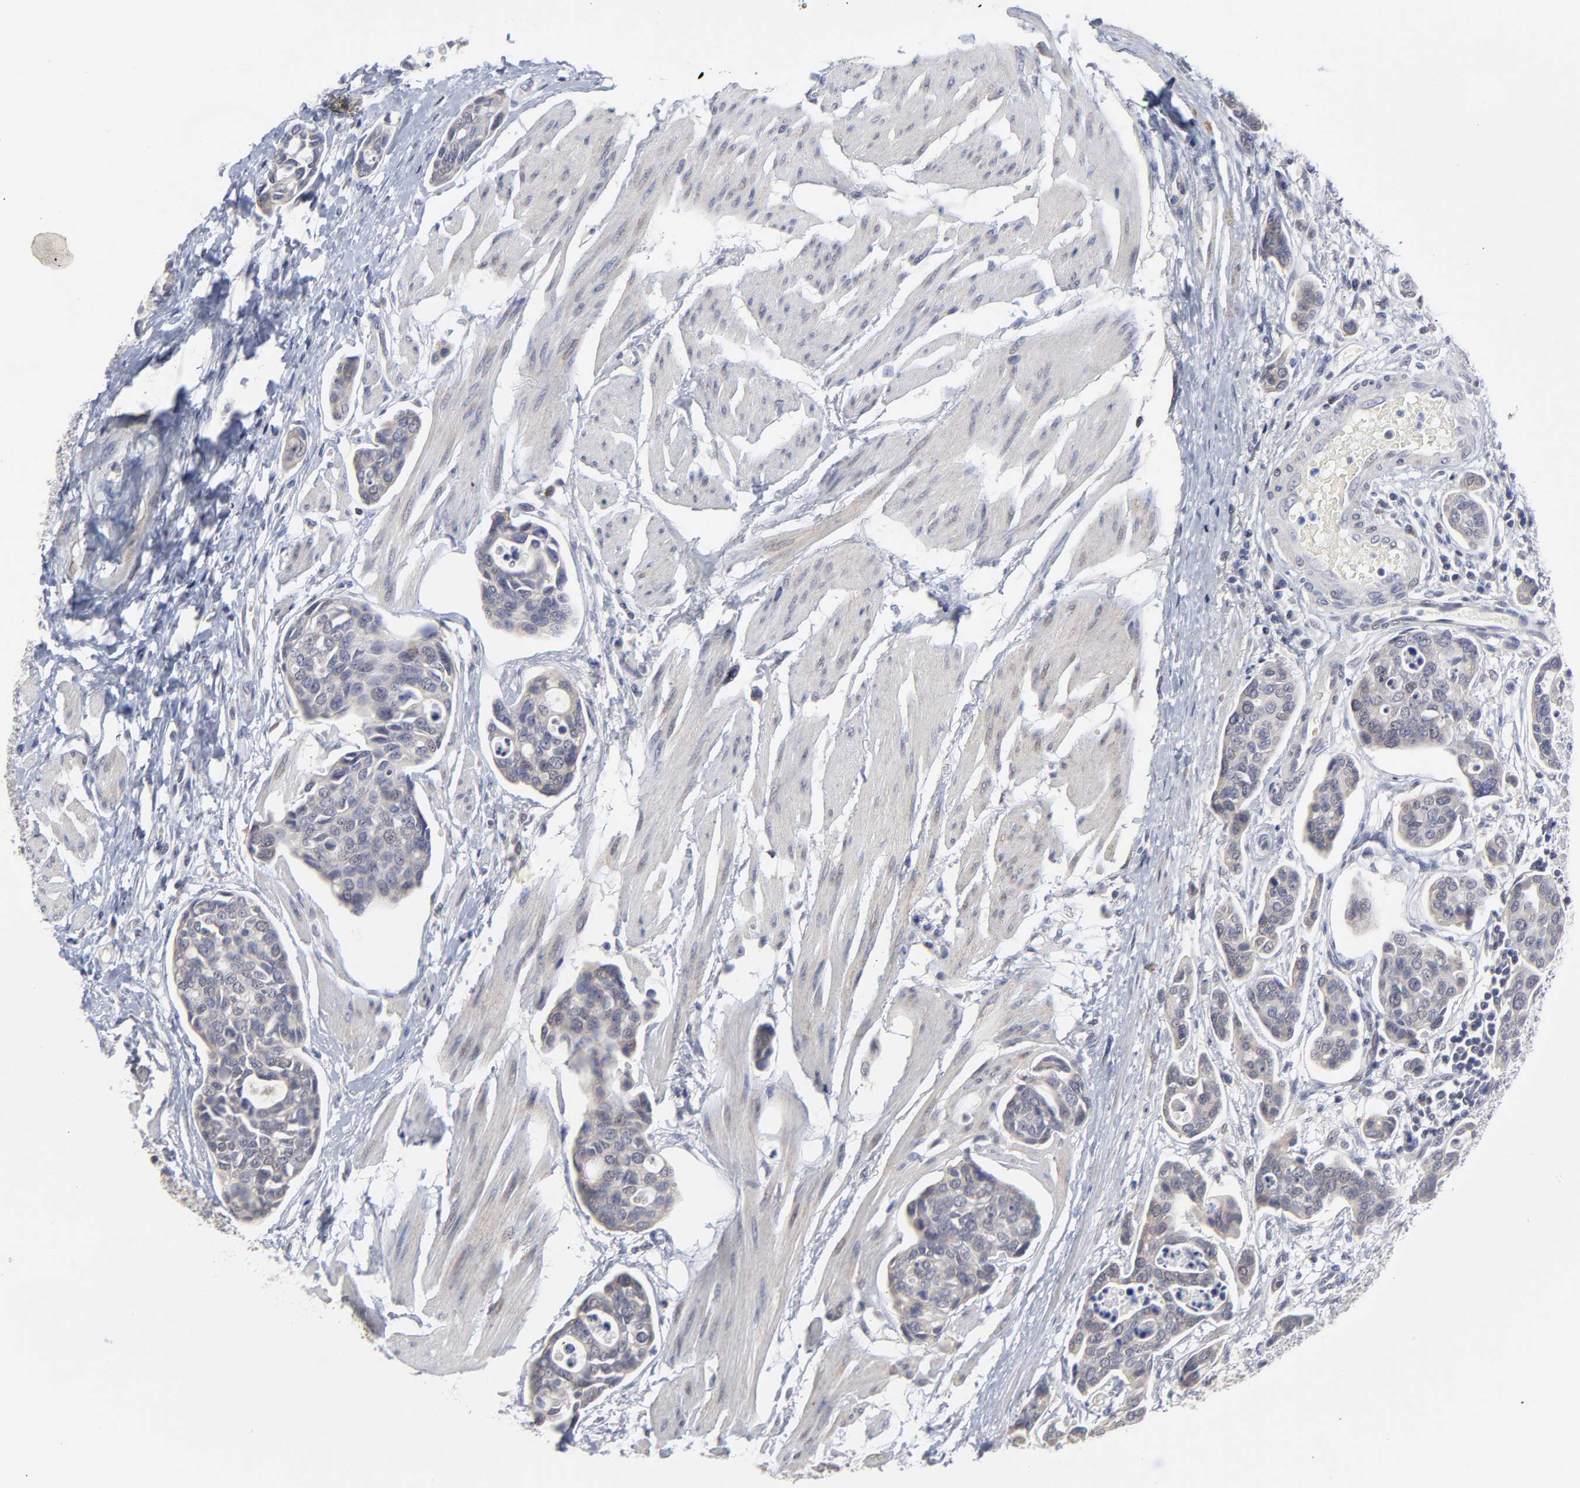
{"staining": {"intensity": "negative", "quantity": "none", "location": "none"}, "tissue": "urothelial cancer", "cell_type": "Tumor cells", "image_type": "cancer", "snomed": [{"axis": "morphology", "description": "Urothelial carcinoma, High grade"}, {"axis": "topography", "description": "Urinary bladder"}], "caption": "DAB immunohistochemical staining of urothelial cancer exhibits no significant expression in tumor cells. (DAB IHC, high magnification).", "gene": "MAGEA10", "patient": {"sex": "male", "age": 78}}